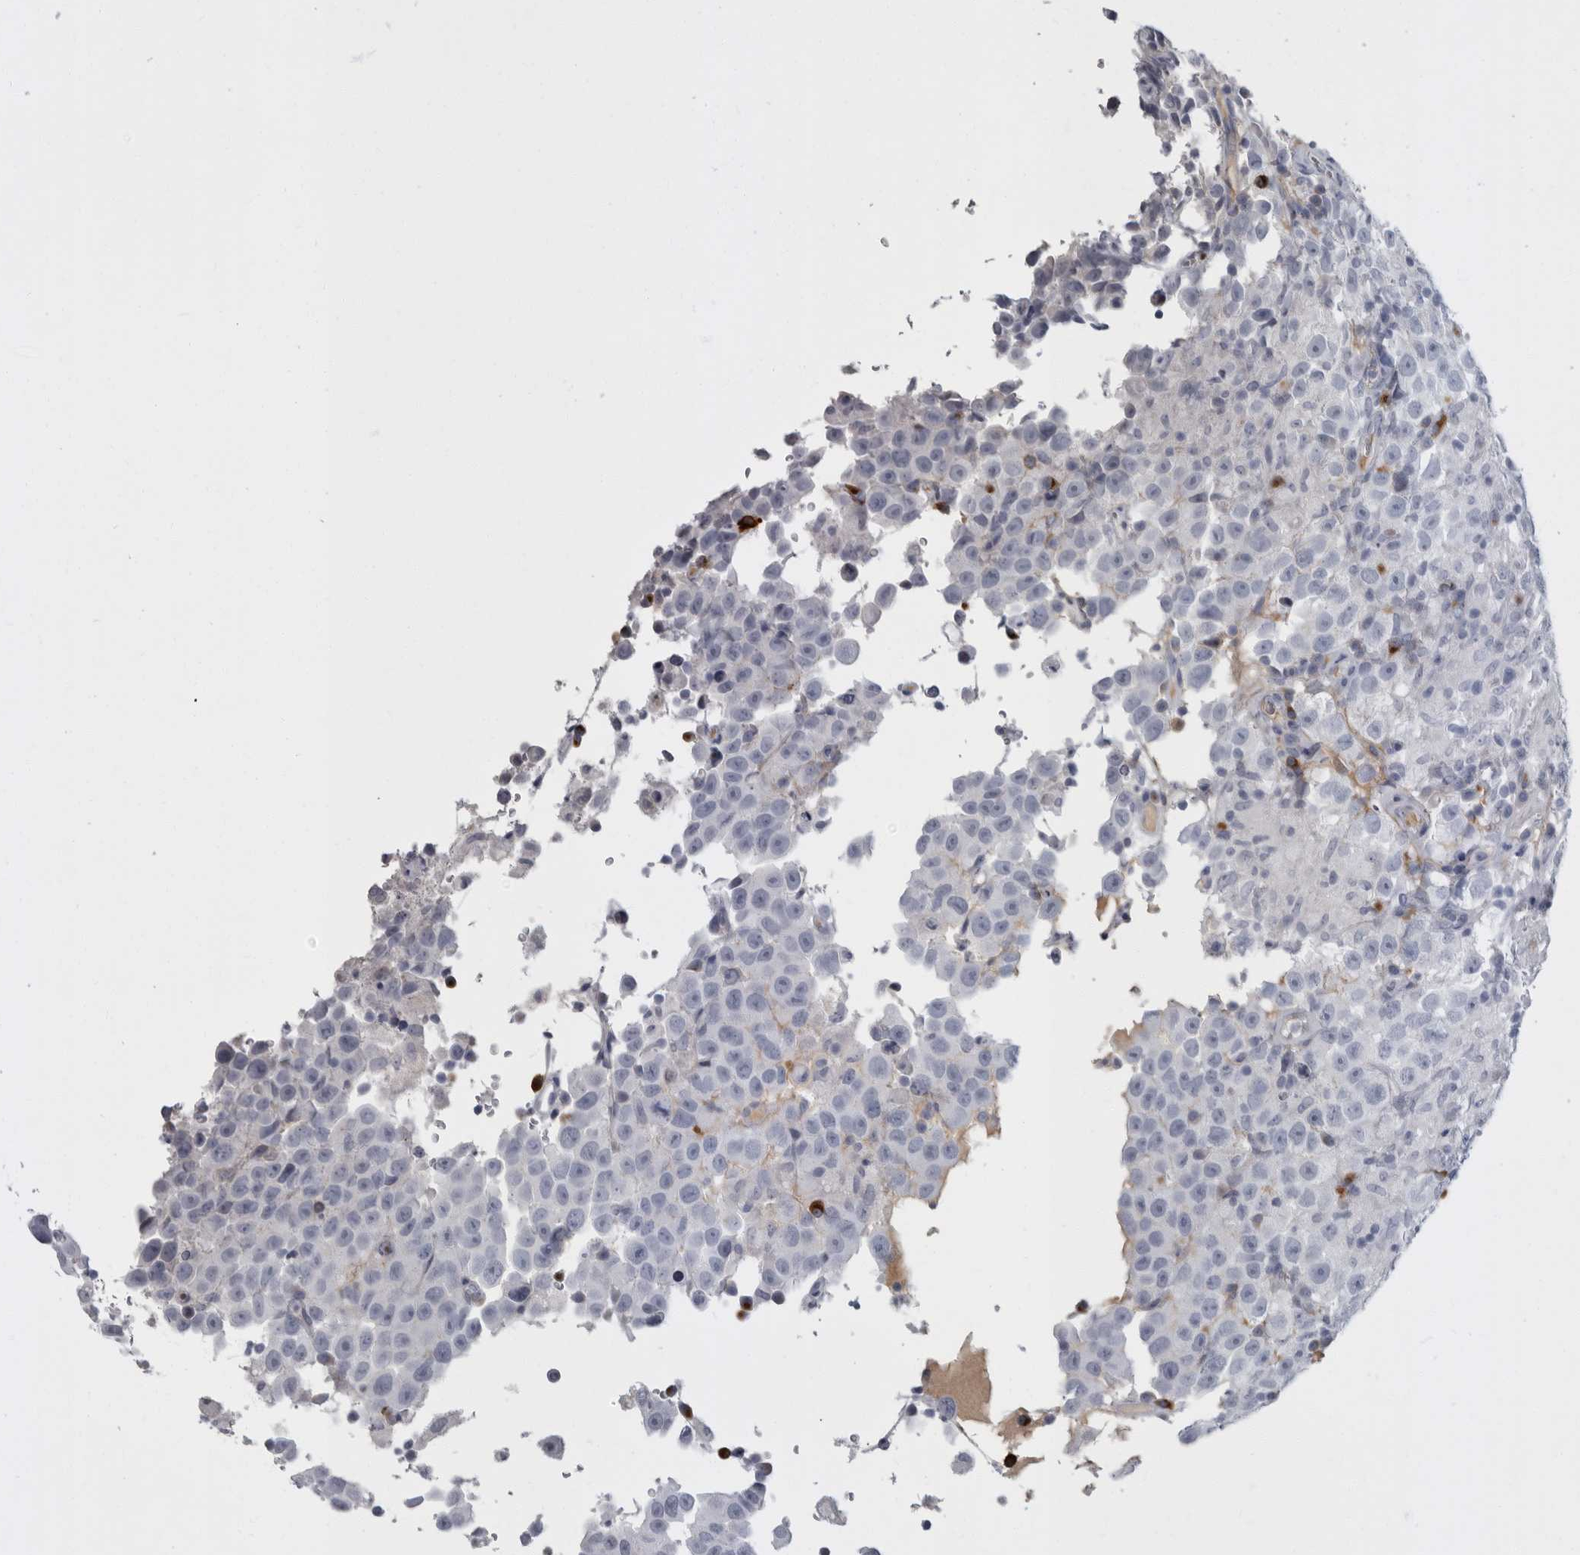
{"staining": {"intensity": "negative", "quantity": "none", "location": "none"}, "tissue": "testis cancer", "cell_type": "Tumor cells", "image_type": "cancer", "snomed": [{"axis": "morphology", "description": "Seminoma, NOS"}, {"axis": "topography", "description": "Testis"}], "caption": "This is a image of immunohistochemistry (IHC) staining of testis seminoma, which shows no staining in tumor cells. (DAB immunohistochemistry visualized using brightfield microscopy, high magnification).", "gene": "SLC25A39", "patient": {"sex": "male", "age": 41}}